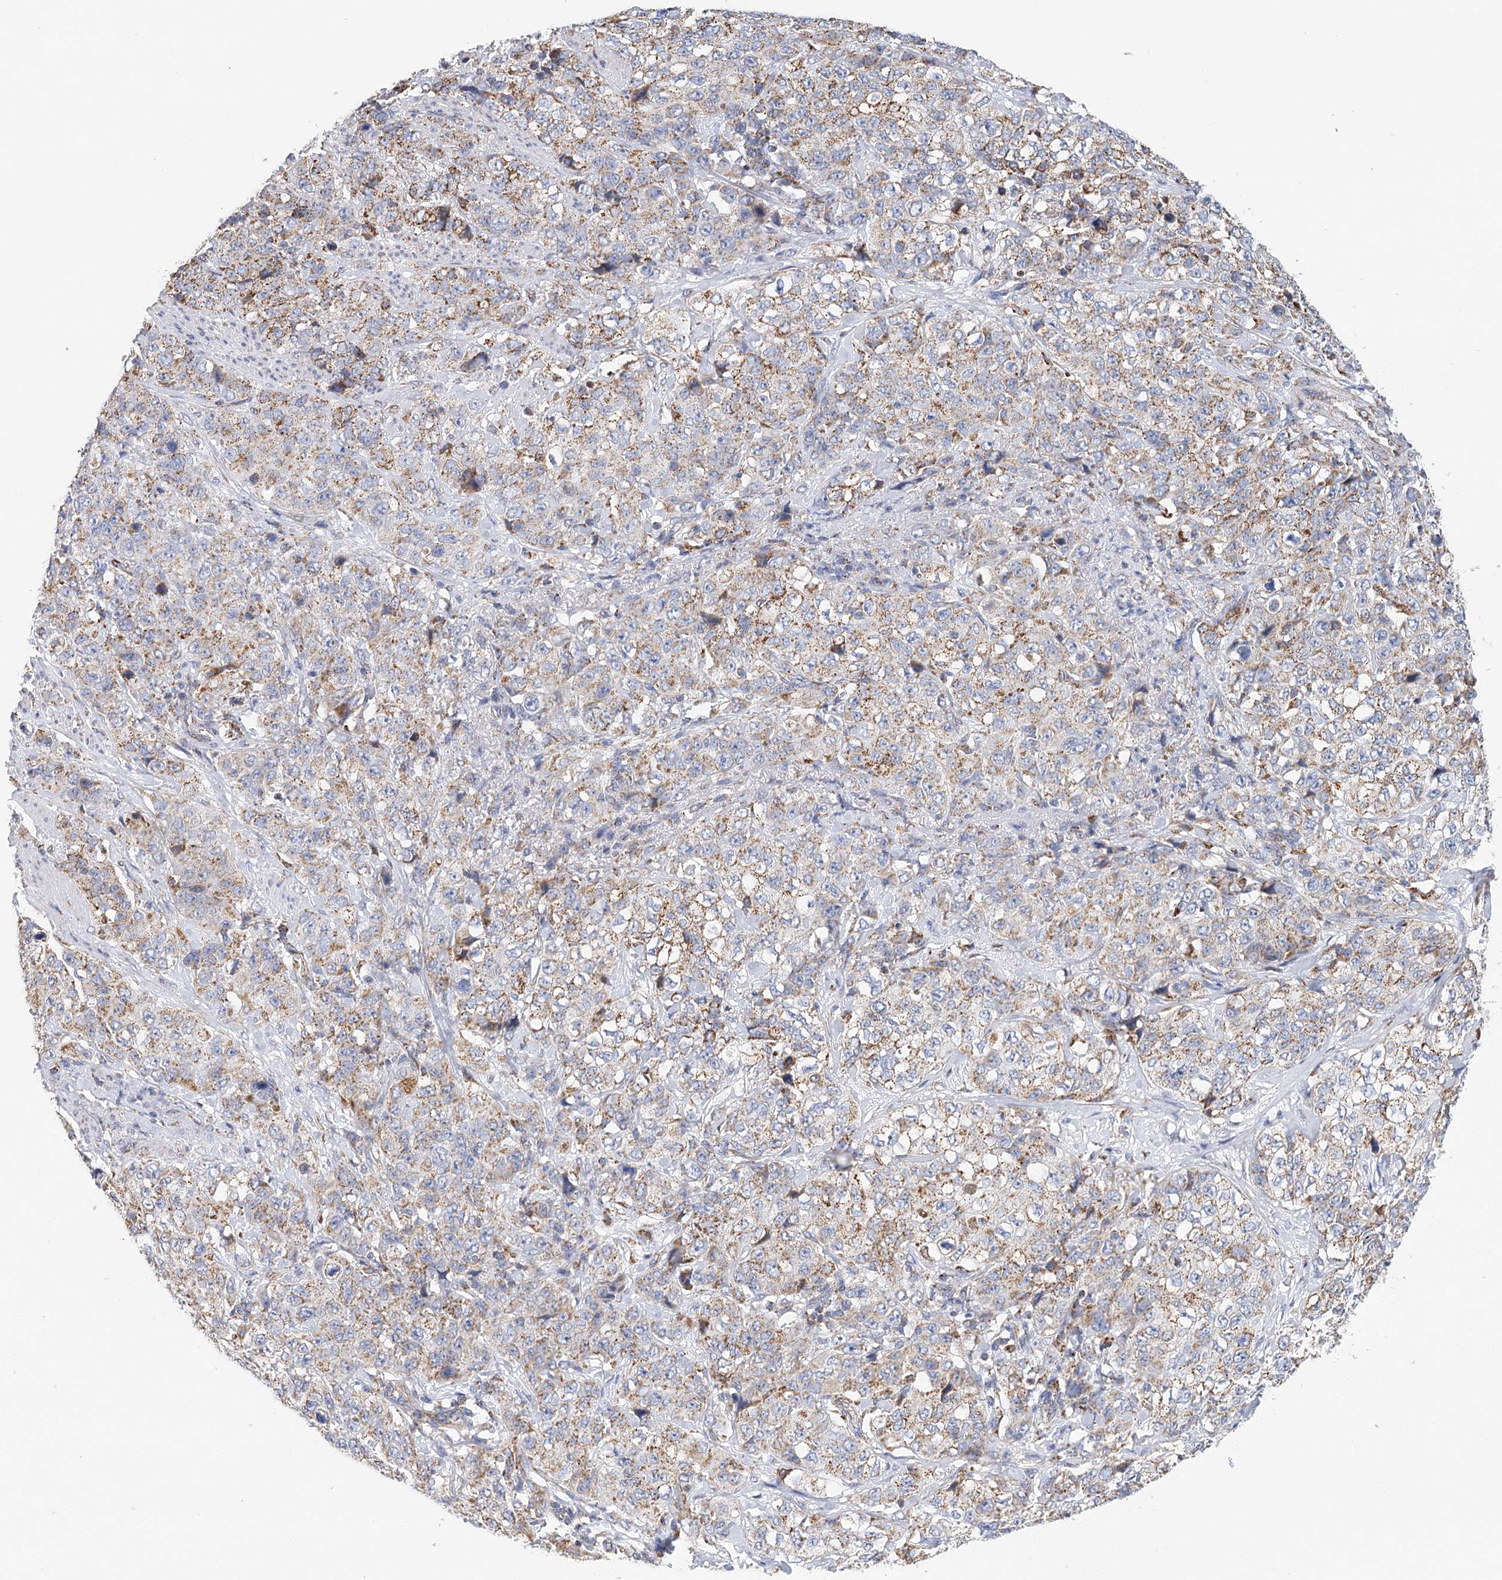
{"staining": {"intensity": "moderate", "quantity": "25%-75%", "location": "cytoplasmic/membranous"}, "tissue": "stomach cancer", "cell_type": "Tumor cells", "image_type": "cancer", "snomed": [{"axis": "morphology", "description": "Adenocarcinoma, NOS"}, {"axis": "topography", "description": "Stomach"}], "caption": "Stomach cancer (adenocarcinoma) was stained to show a protein in brown. There is medium levels of moderate cytoplasmic/membranous expression in about 25%-75% of tumor cells.", "gene": "LSS", "patient": {"sex": "male", "age": 48}}